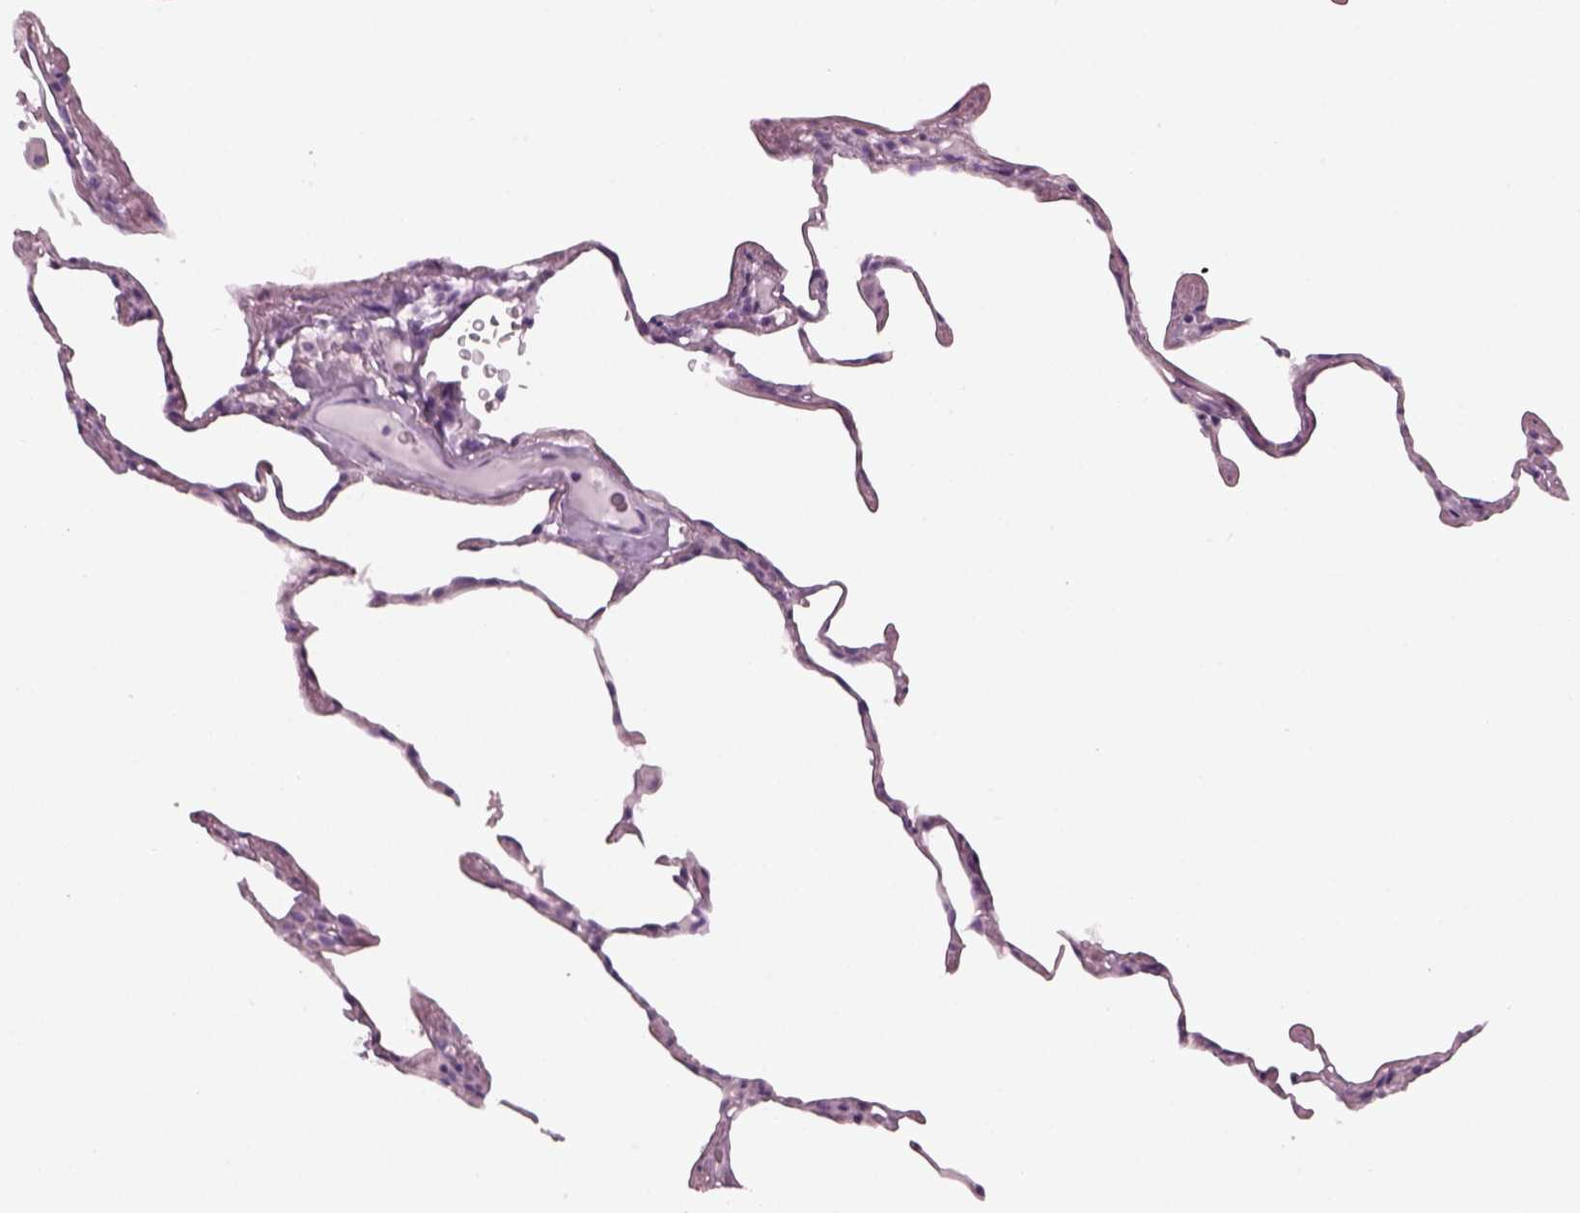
{"staining": {"intensity": "negative", "quantity": "none", "location": "none"}, "tissue": "lung", "cell_type": "Alveolar cells", "image_type": "normal", "snomed": [{"axis": "morphology", "description": "Normal tissue, NOS"}, {"axis": "topography", "description": "Lung"}], "caption": "Lung stained for a protein using immunohistochemistry (IHC) reveals no expression alveolar cells.", "gene": "PDC", "patient": {"sex": "female", "age": 57}}